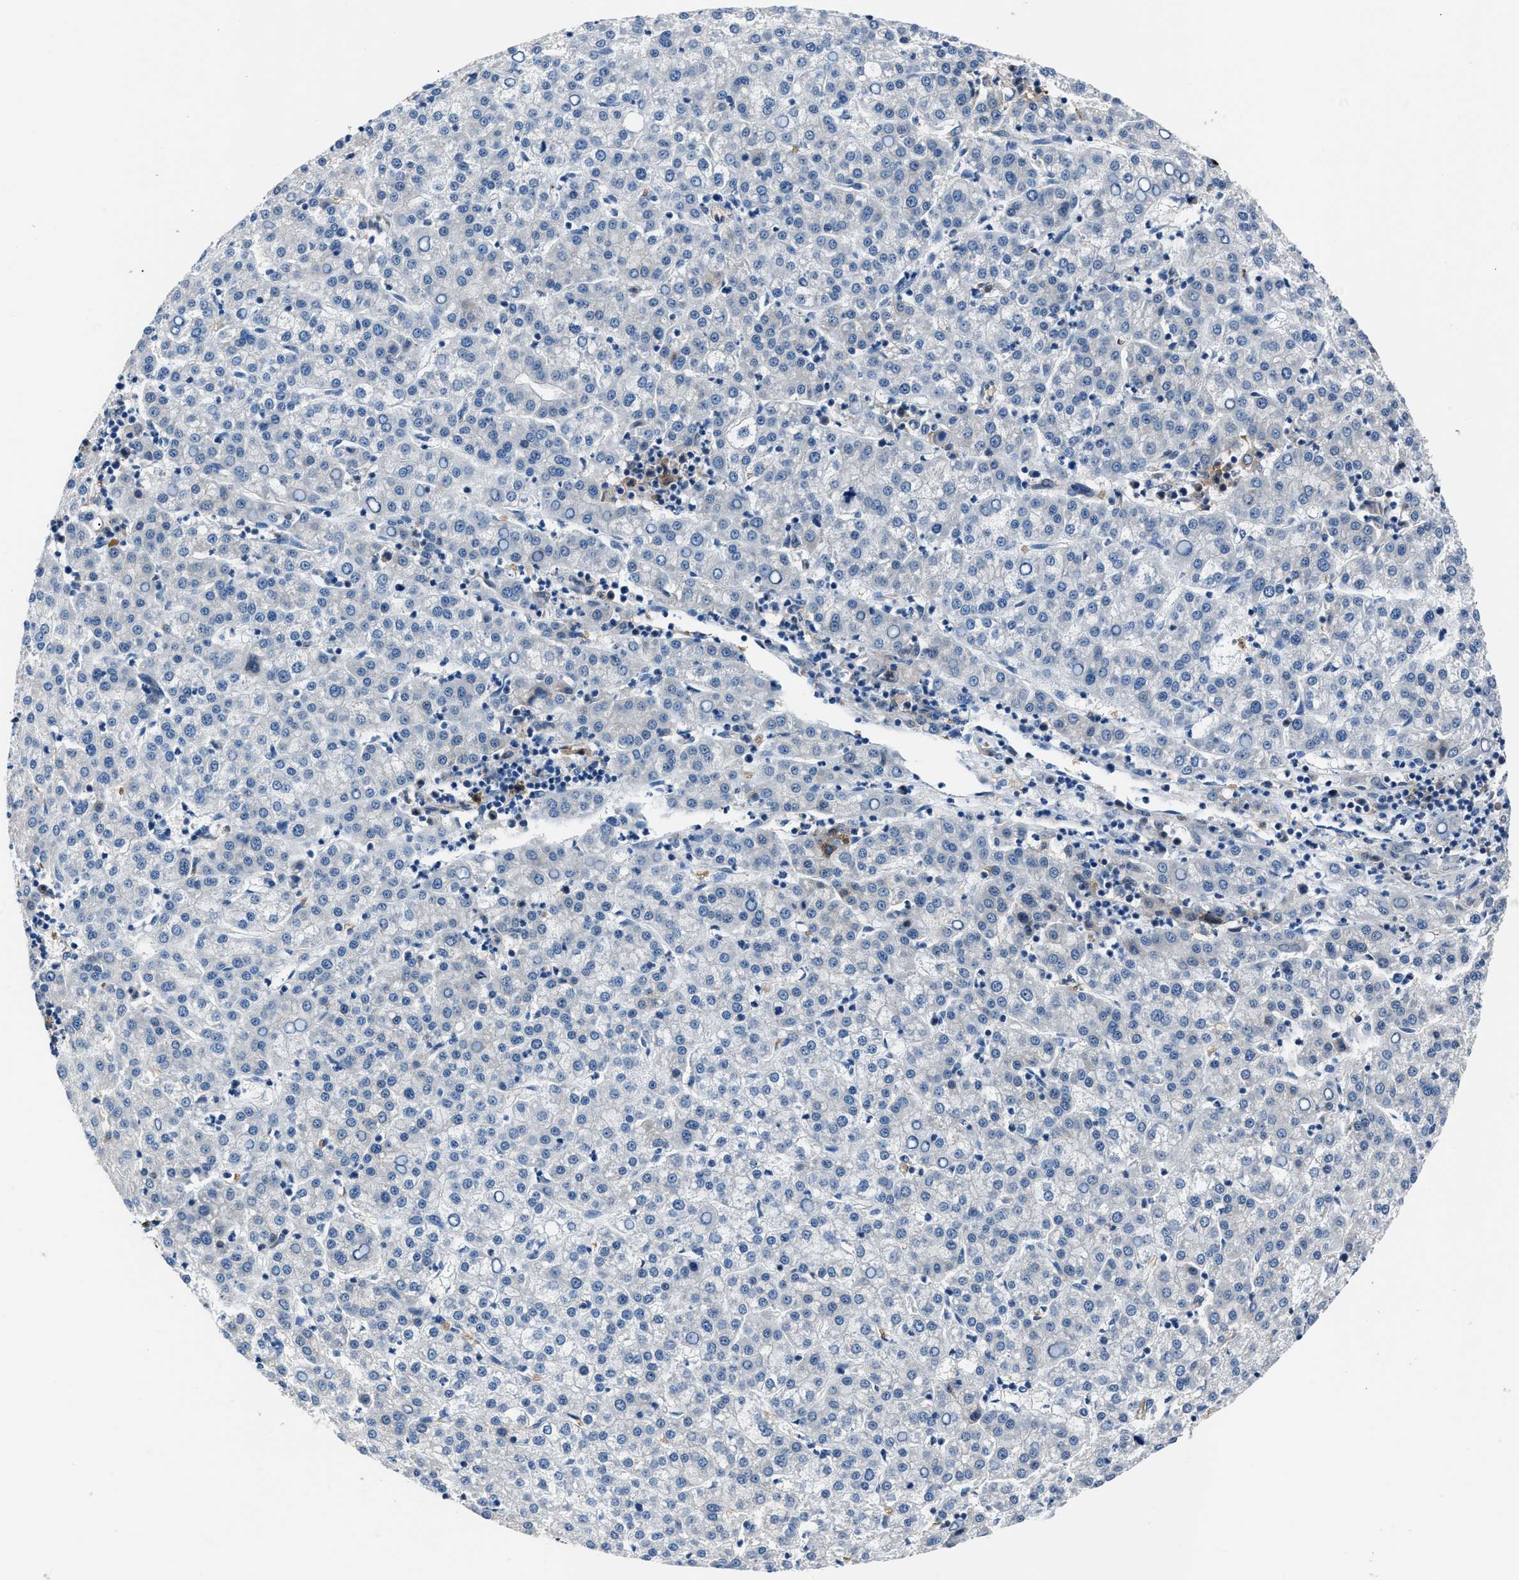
{"staining": {"intensity": "negative", "quantity": "none", "location": "none"}, "tissue": "liver cancer", "cell_type": "Tumor cells", "image_type": "cancer", "snomed": [{"axis": "morphology", "description": "Carcinoma, Hepatocellular, NOS"}, {"axis": "topography", "description": "Liver"}], "caption": "This is a photomicrograph of immunohistochemistry (IHC) staining of liver cancer (hepatocellular carcinoma), which shows no positivity in tumor cells.", "gene": "PPA1", "patient": {"sex": "female", "age": 58}}